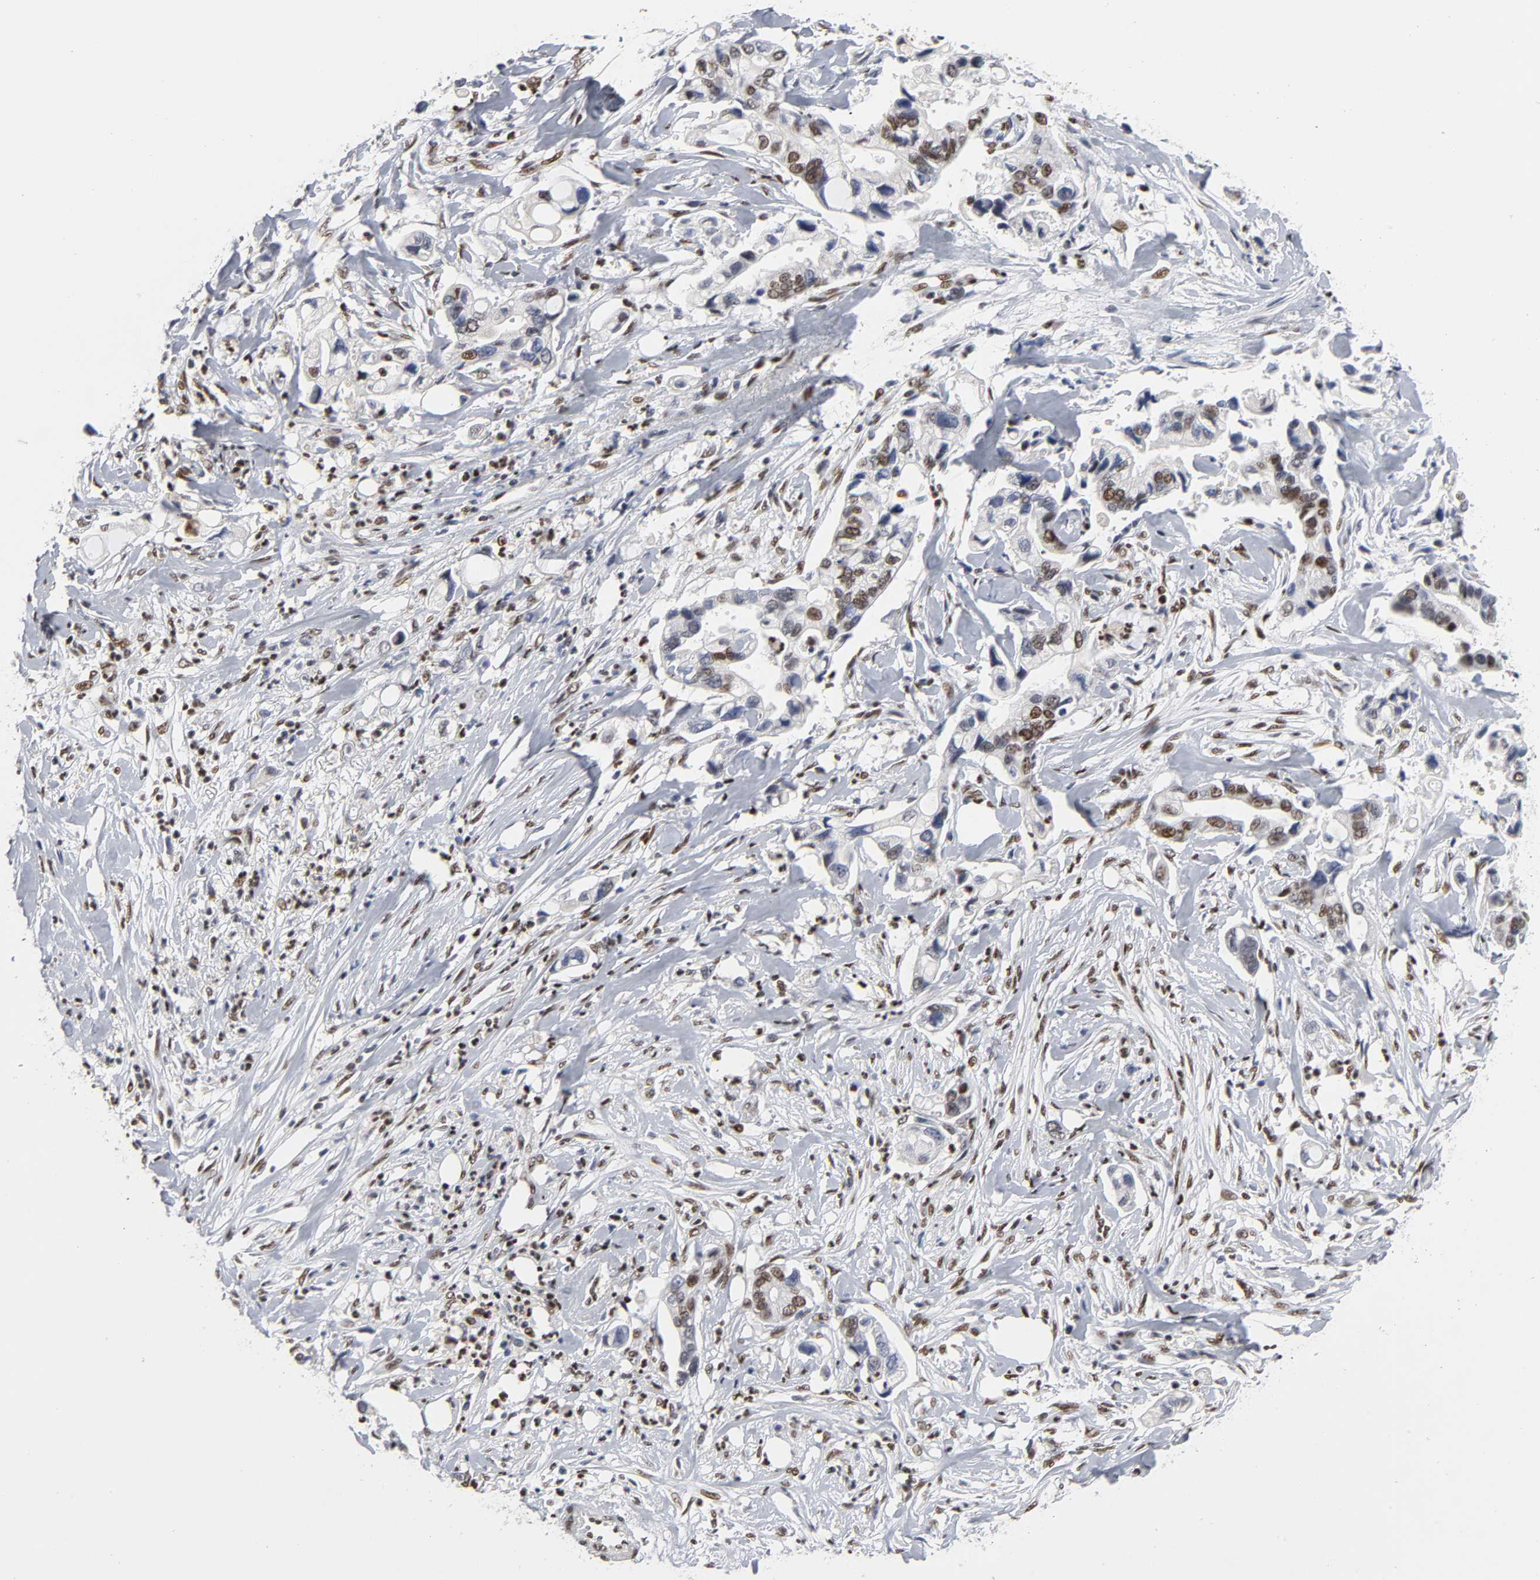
{"staining": {"intensity": "strong", "quantity": ">75%", "location": "nuclear"}, "tissue": "pancreatic cancer", "cell_type": "Tumor cells", "image_type": "cancer", "snomed": [{"axis": "morphology", "description": "Adenocarcinoma, NOS"}, {"axis": "topography", "description": "Pancreas"}], "caption": "Pancreatic cancer (adenocarcinoma) stained for a protein (brown) shows strong nuclear positive positivity in about >75% of tumor cells.", "gene": "CREBBP", "patient": {"sex": "male", "age": 70}}